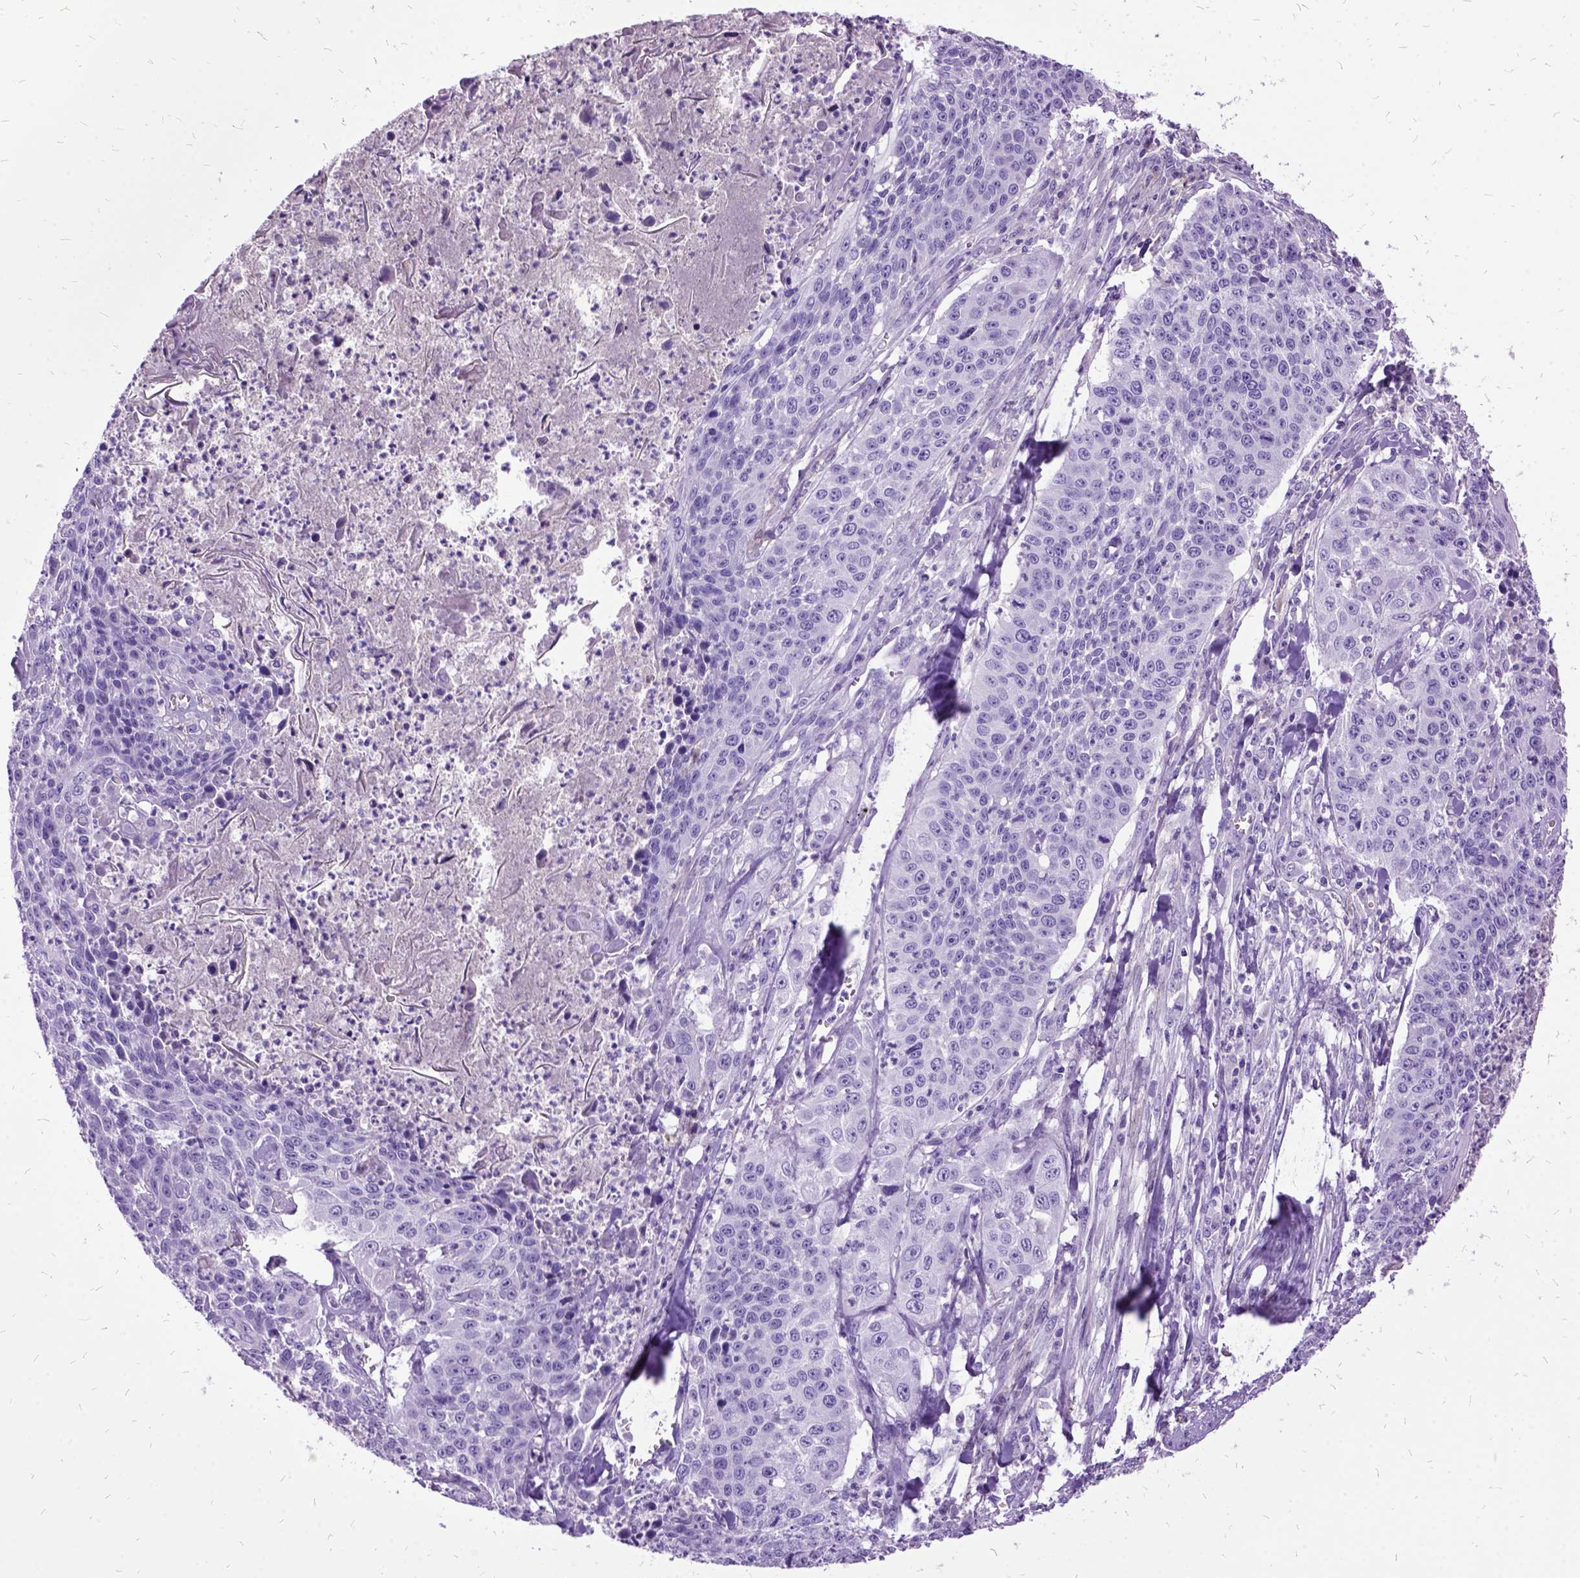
{"staining": {"intensity": "negative", "quantity": "none", "location": "none"}, "tissue": "lung cancer", "cell_type": "Tumor cells", "image_type": "cancer", "snomed": [{"axis": "morphology", "description": "Squamous cell carcinoma, NOS"}, {"axis": "morphology", "description": "Squamous cell carcinoma, metastatic, NOS"}, {"axis": "topography", "description": "Lung"}, {"axis": "topography", "description": "Pleura, NOS"}], "caption": "This image is of metastatic squamous cell carcinoma (lung) stained with IHC to label a protein in brown with the nuclei are counter-stained blue. There is no positivity in tumor cells. (IHC, brightfield microscopy, high magnification).", "gene": "MME", "patient": {"sex": "male", "age": 72}}